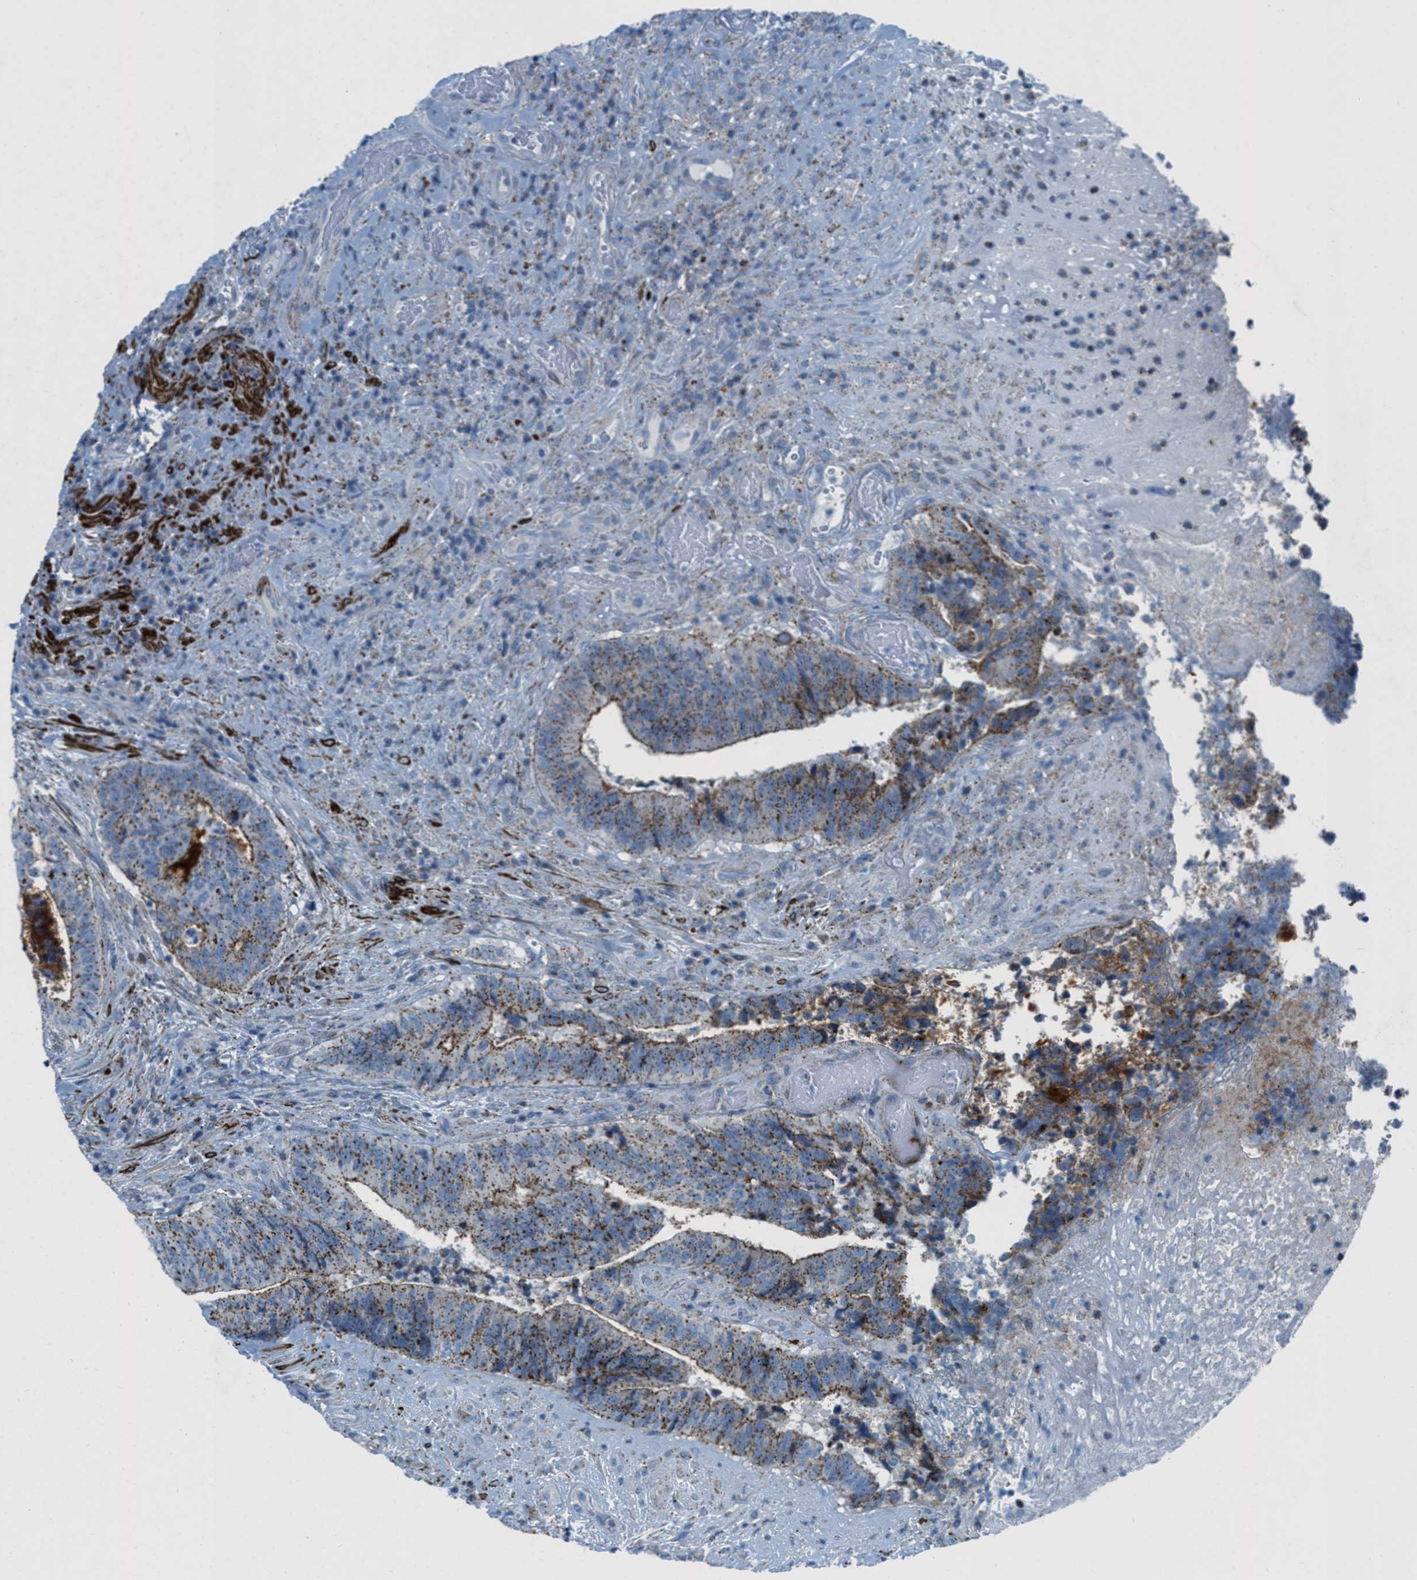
{"staining": {"intensity": "moderate", "quantity": ">75%", "location": "cytoplasmic/membranous"}, "tissue": "colorectal cancer", "cell_type": "Tumor cells", "image_type": "cancer", "snomed": [{"axis": "morphology", "description": "Adenocarcinoma, NOS"}, {"axis": "topography", "description": "Rectum"}], "caption": "Colorectal cancer stained with immunohistochemistry (IHC) exhibits moderate cytoplasmic/membranous staining in about >75% of tumor cells. (DAB (3,3'-diaminobenzidine) IHC with brightfield microscopy, high magnification).", "gene": "MFSD13A", "patient": {"sex": "male", "age": 72}}